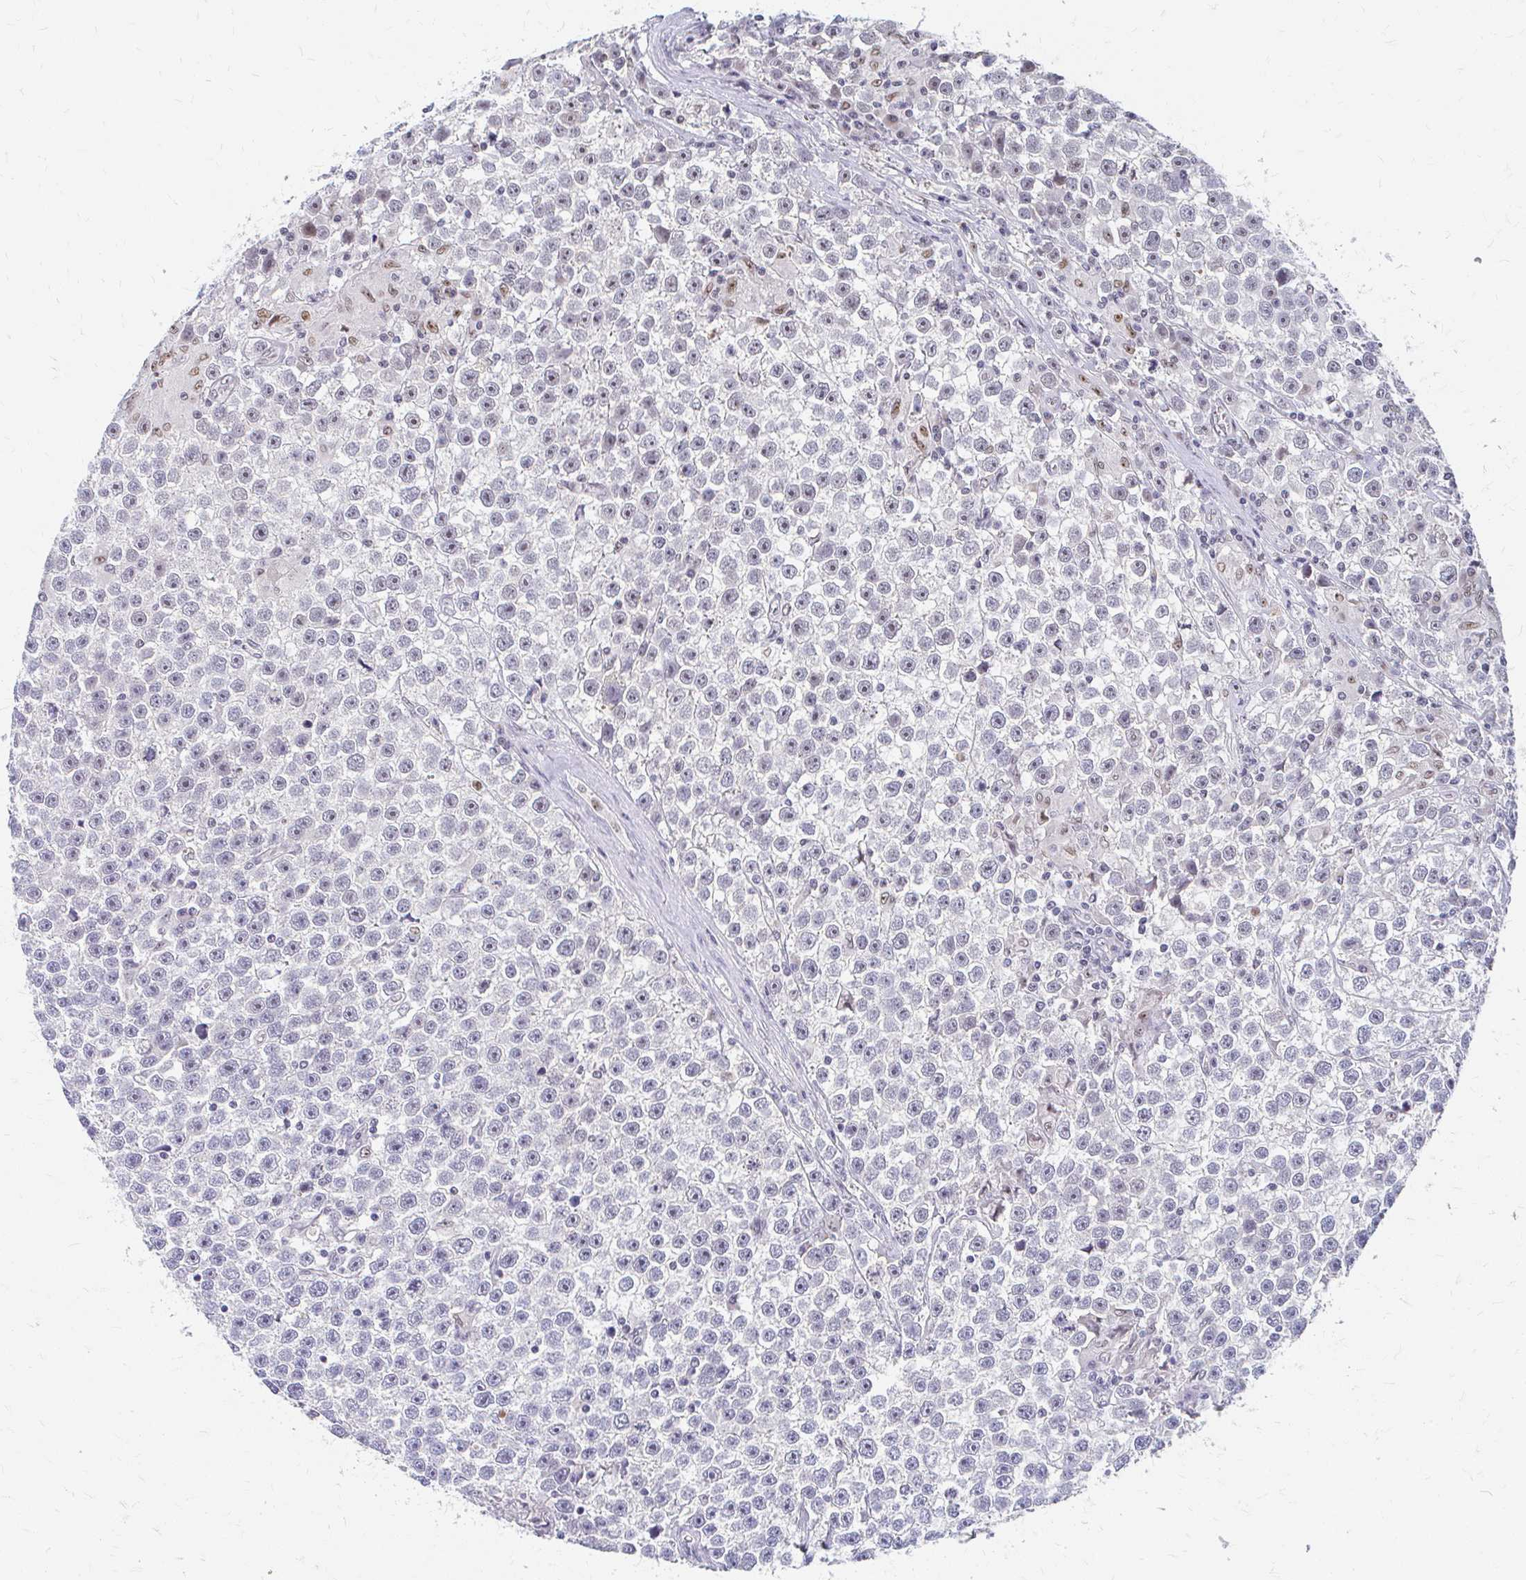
{"staining": {"intensity": "negative", "quantity": "none", "location": "none"}, "tissue": "testis cancer", "cell_type": "Tumor cells", "image_type": "cancer", "snomed": [{"axis": "morphology", "description": "Seminoma, NOS"}, {"axis": "topography", "description": "Testis"}], "caption": "There is no significant staining in tumor cells of testis cancer.", "gene": "GTF2H1", "patient": {"sex": "male", "age": 31}}